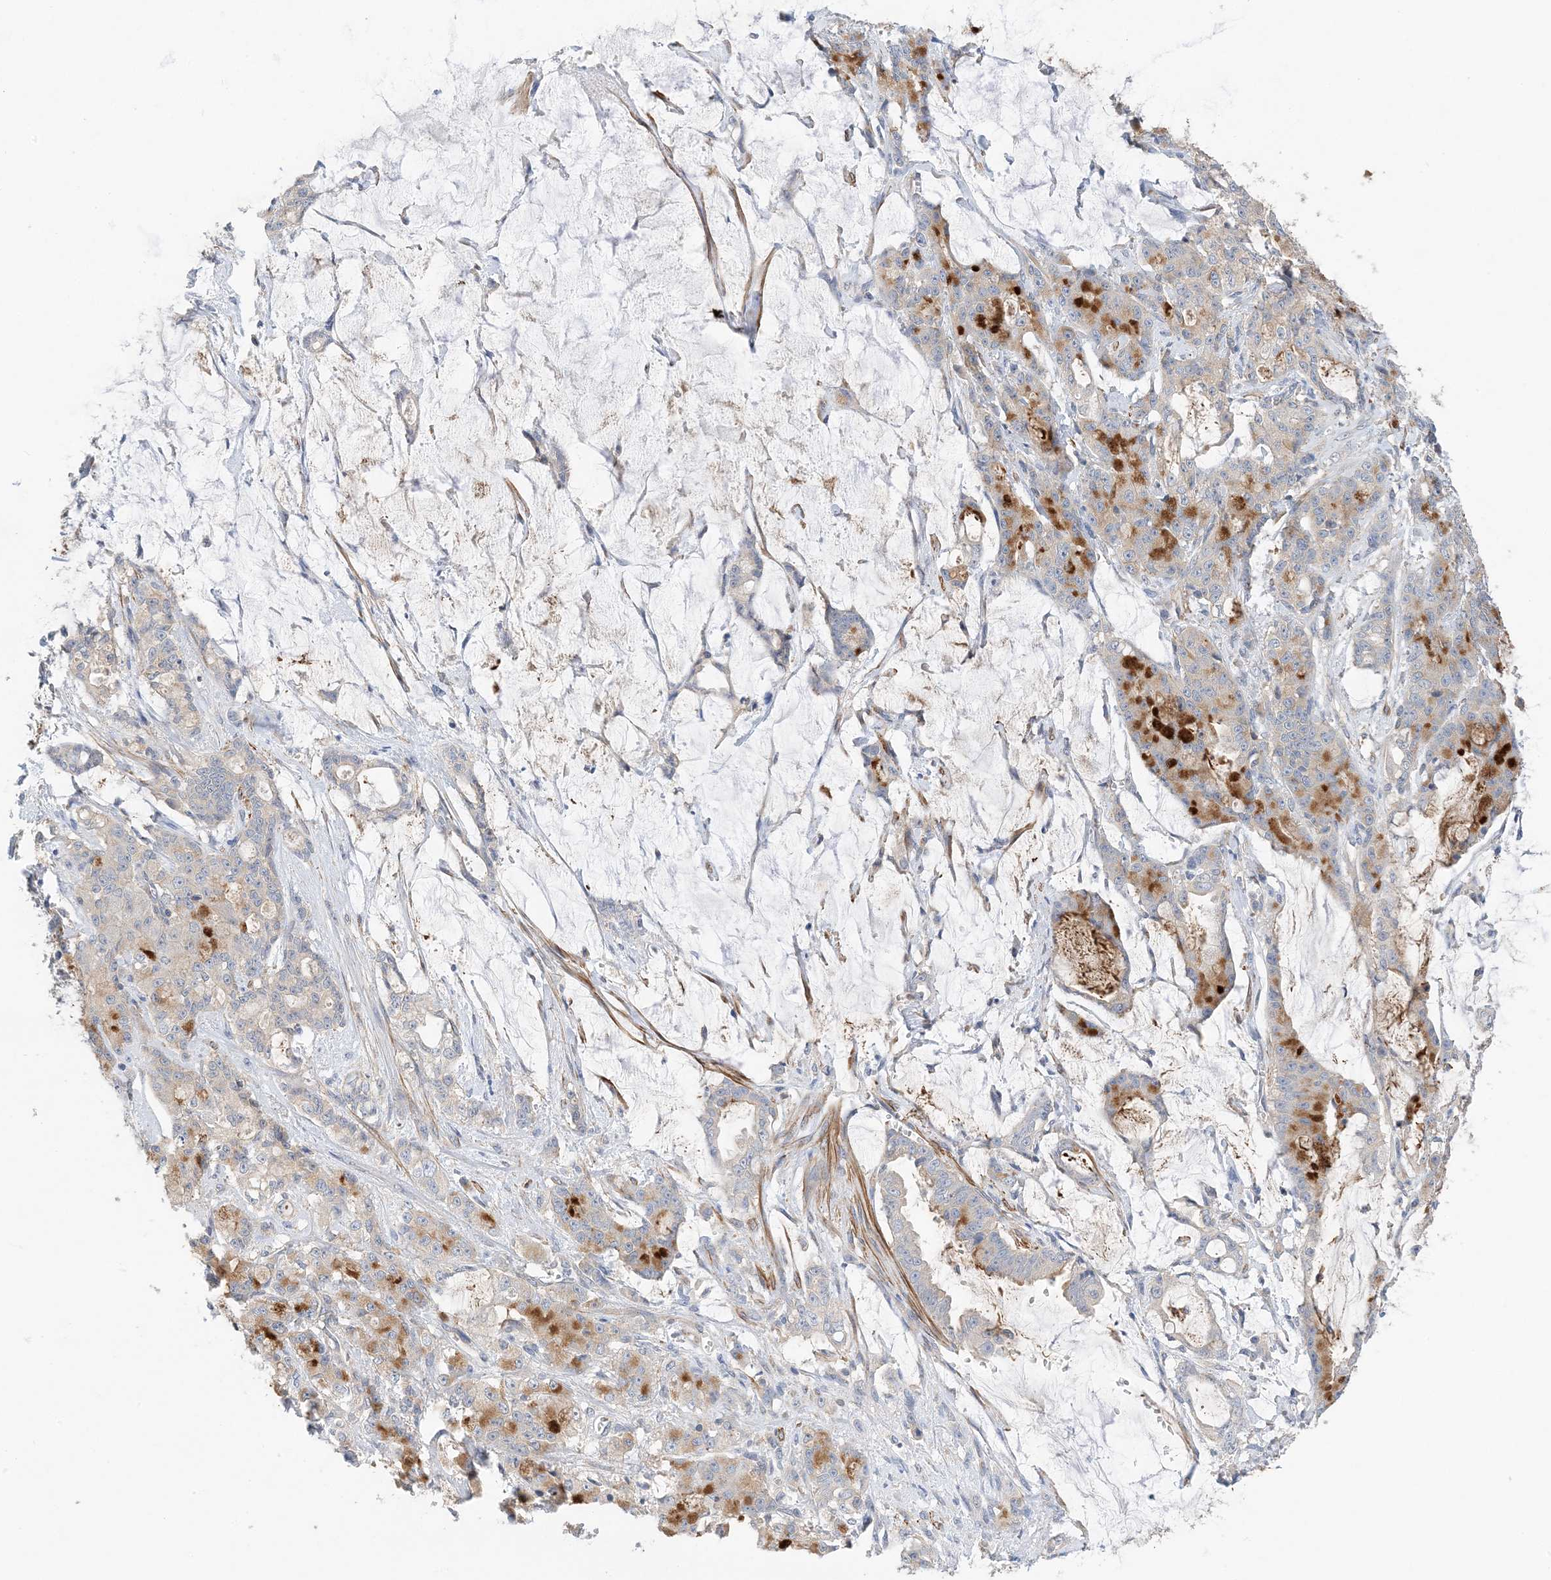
{"staining": {"intensity": "moderate", "quantity": "25%-75%", "location": "cytoplasmic/membranous"}, "tissue": "pancreatic cancer", "cell_type": "Tumor cells", "image_type": "cancer", "snomed": [{"axis": "morphology", "description": "Adenocarcinoma, NOS"}, {"axis": "topography", "description": "Pancreas"}], "caption": "Pancreatic cancer stained with immunohistochemistry (IHC) displays moderate cytoplasmic/membranous staining in approximately 25%-75% of tumor cells.", "gene": "KIFBP", "patient": {"sex": "female", "age": 73}}